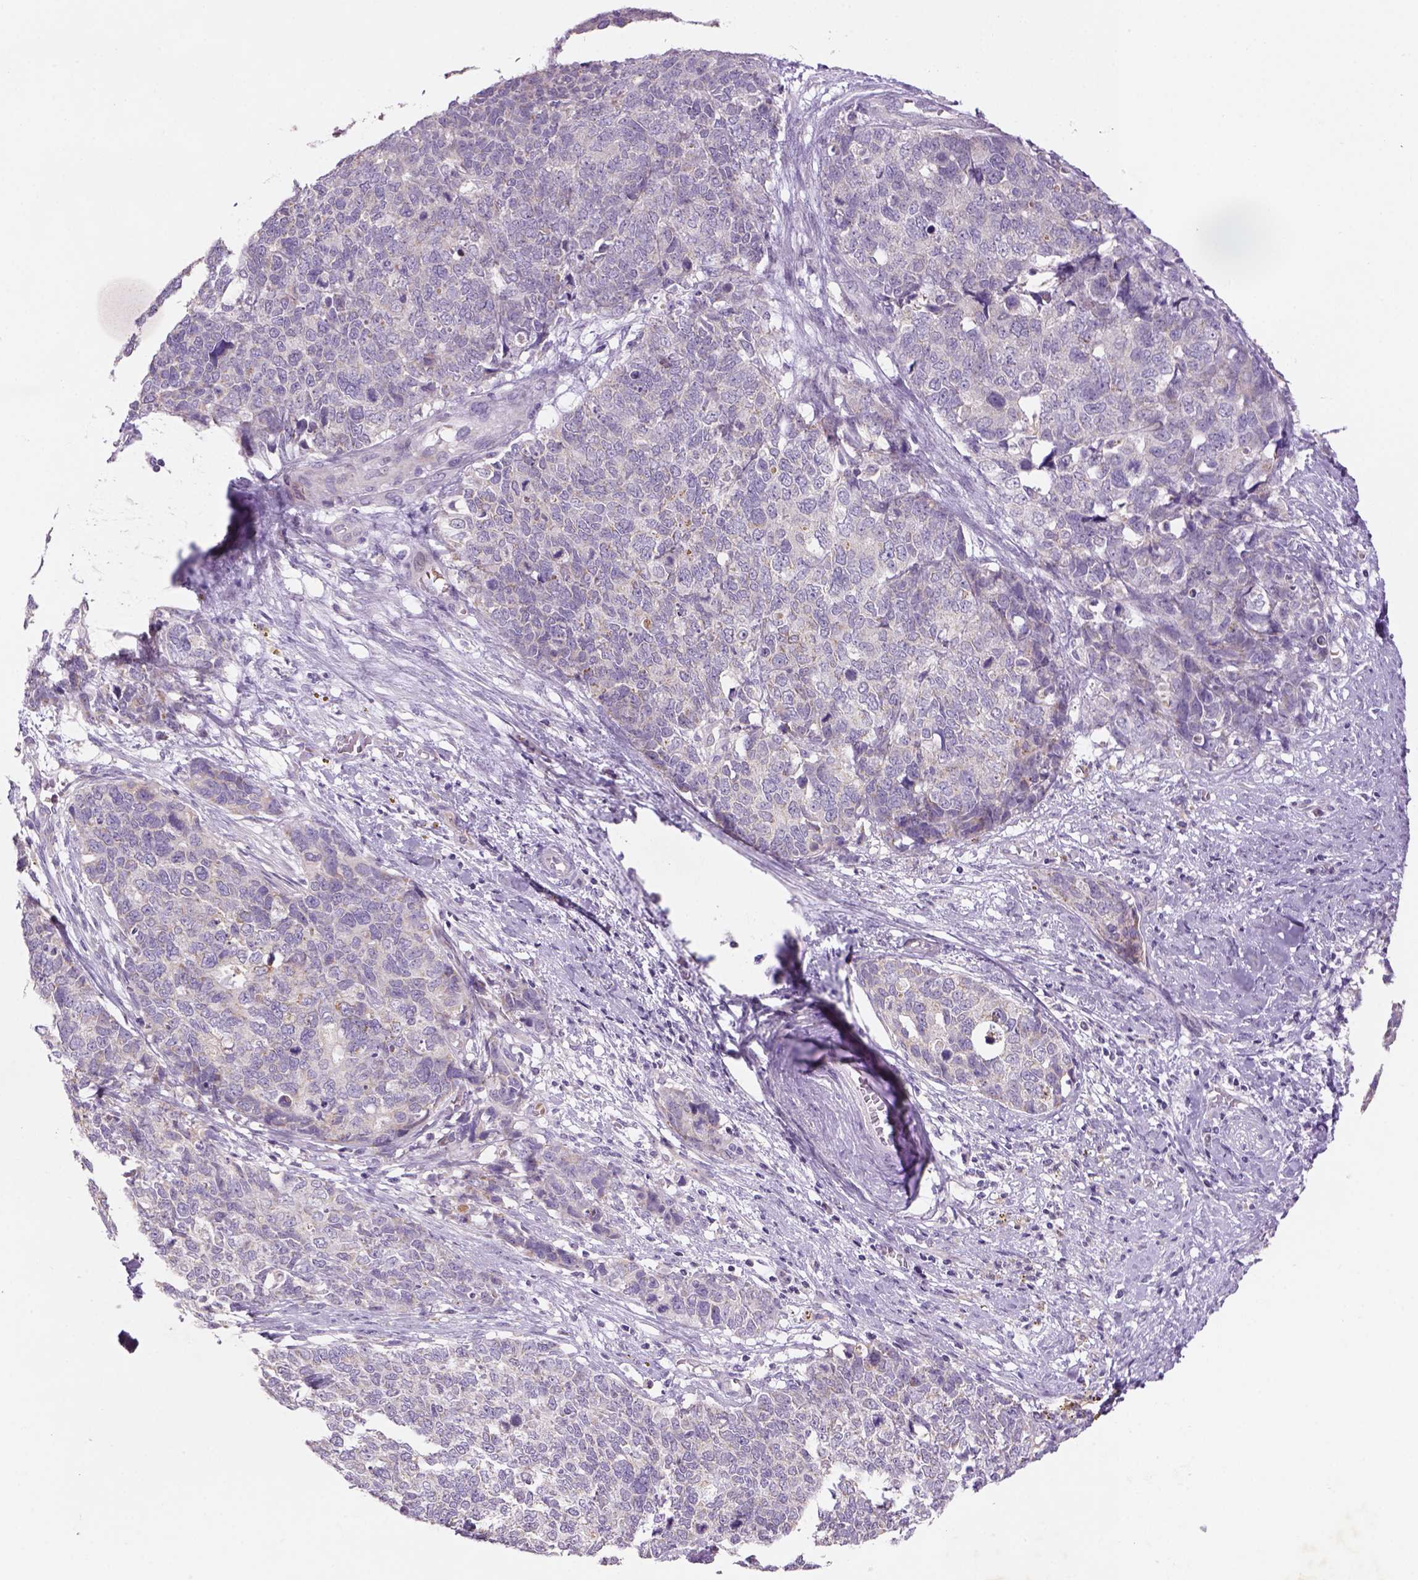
{"staining": {"intensity": "negative", "quantity": "none", "location": "none"}, "tissue": "cervical cancer", "cell_type": "Tumor cells", "image_type": "cancer", "snomed": [{"axis": "morphology", "description": "Squamous cell carcinoma, NOS"}, {"axis": "topography", "description": "Cervix"}], "caption": "Immunohistochemistry (IHC) histopathology image of neoplastic tissue: squamous cell carcinoma (cervical) stained with DAB (3,3'-diaminobenzidine) demonstrates no significant protein expression in tumor cells. (DAB (3,3'-diaminobenzidine) IHC with hematoxylin counter stain).", "gene": "ADGRV1", "patient": {"sex": "female", "age": 63}}